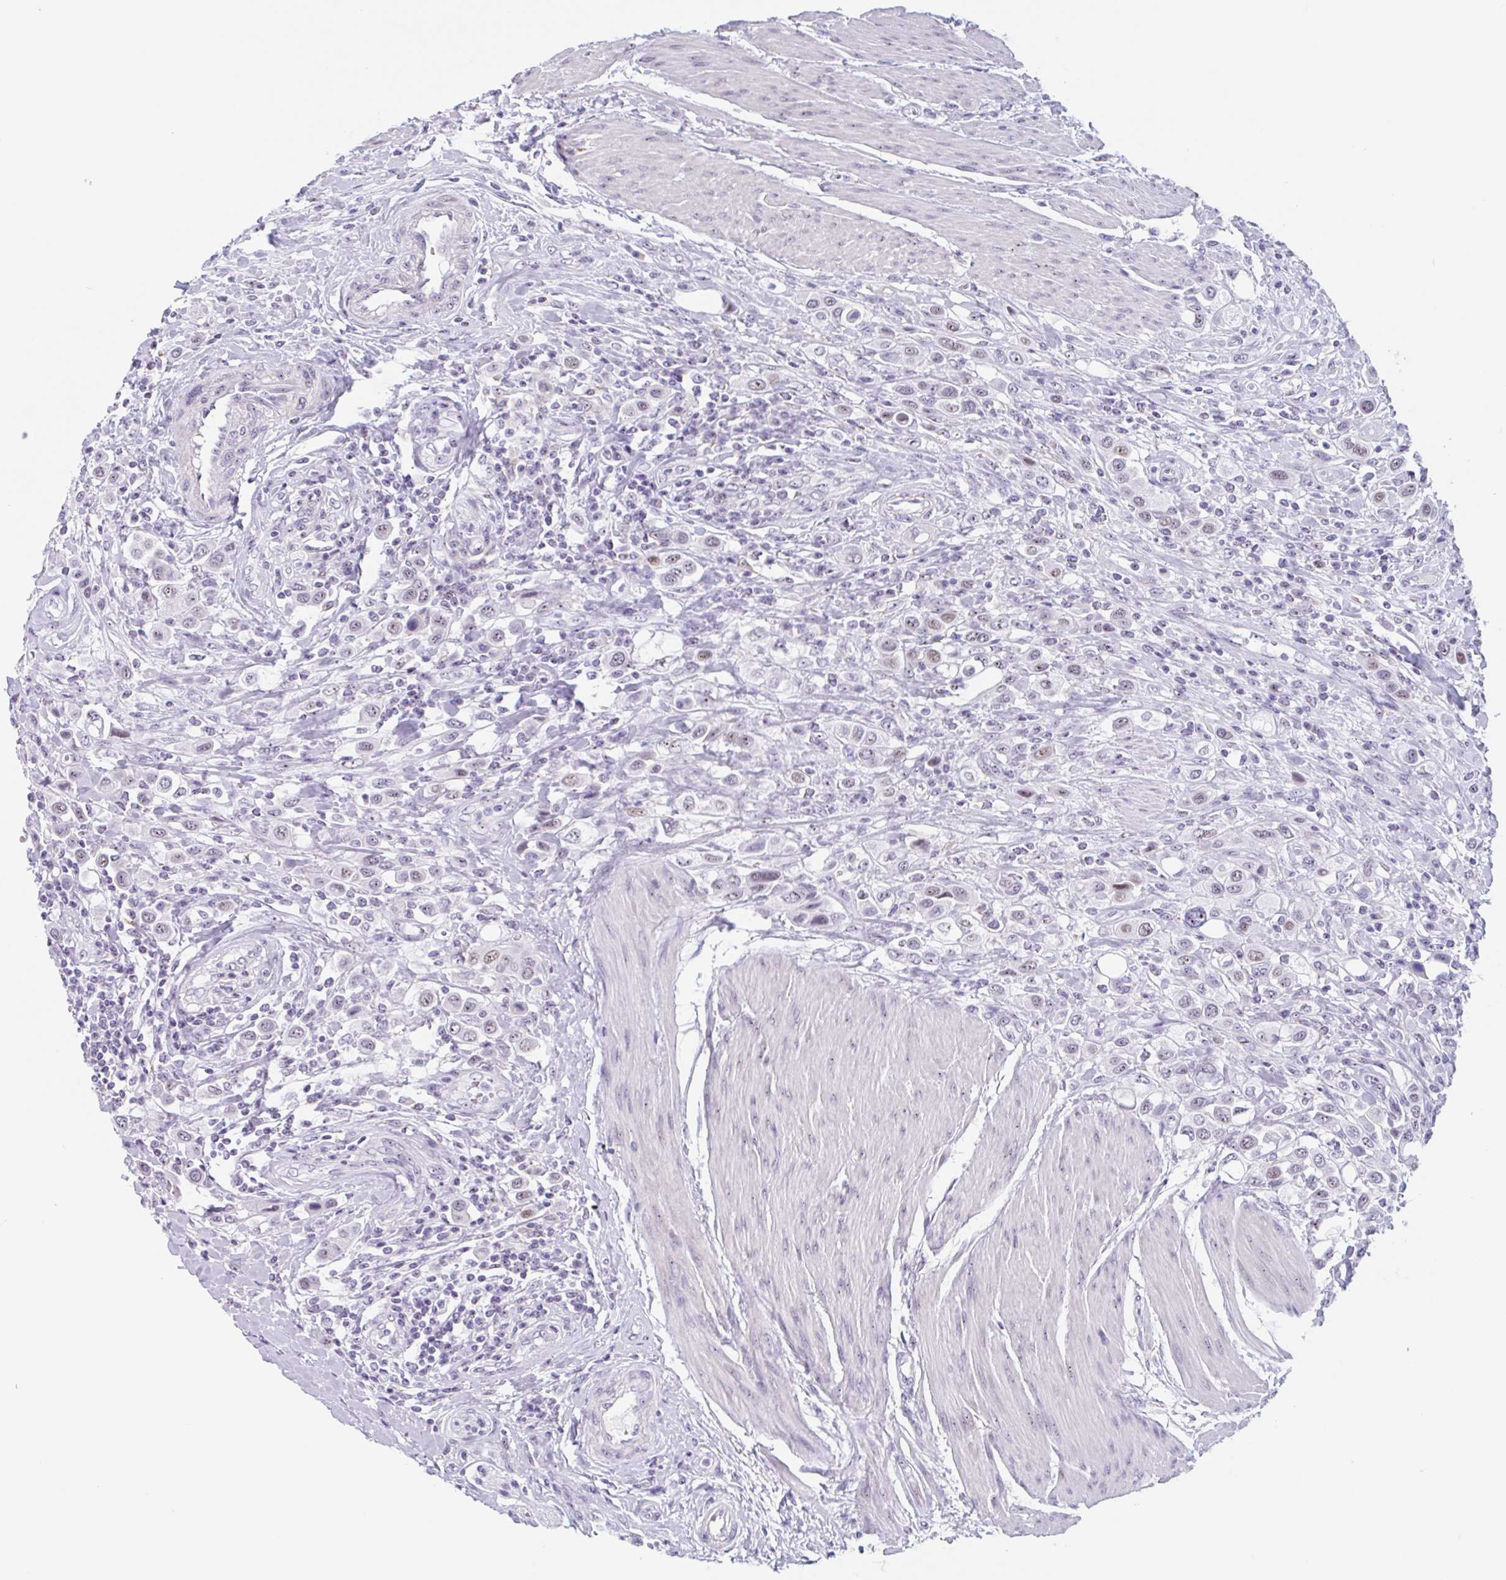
{"staining": {"intensity": "moderate", "quantity": "25%-75%", "location": "nuclear"}, "tissue": "urothelial cancer", "cell_type": "Tumor cells", "image_type": "cancer", "snomed": [{"axis": "morphology", "description": "Urothelial carcinoma, High grade"}, {"axis": "topography", "description": "Urinary bladder"}], "caption": "Immunohistochemistry (IHC) photomicrograph of neoplastic tissue: high-grade urothelial carcinoma stained using immunohistochemistry (IHC) displays medium levels of moderate protein expression localized specifically in the nuclear of tumor cells, appearing as a nuclear brown color.", "gene": "LENG9", "patient": {"sex": "male", "age": 50}}